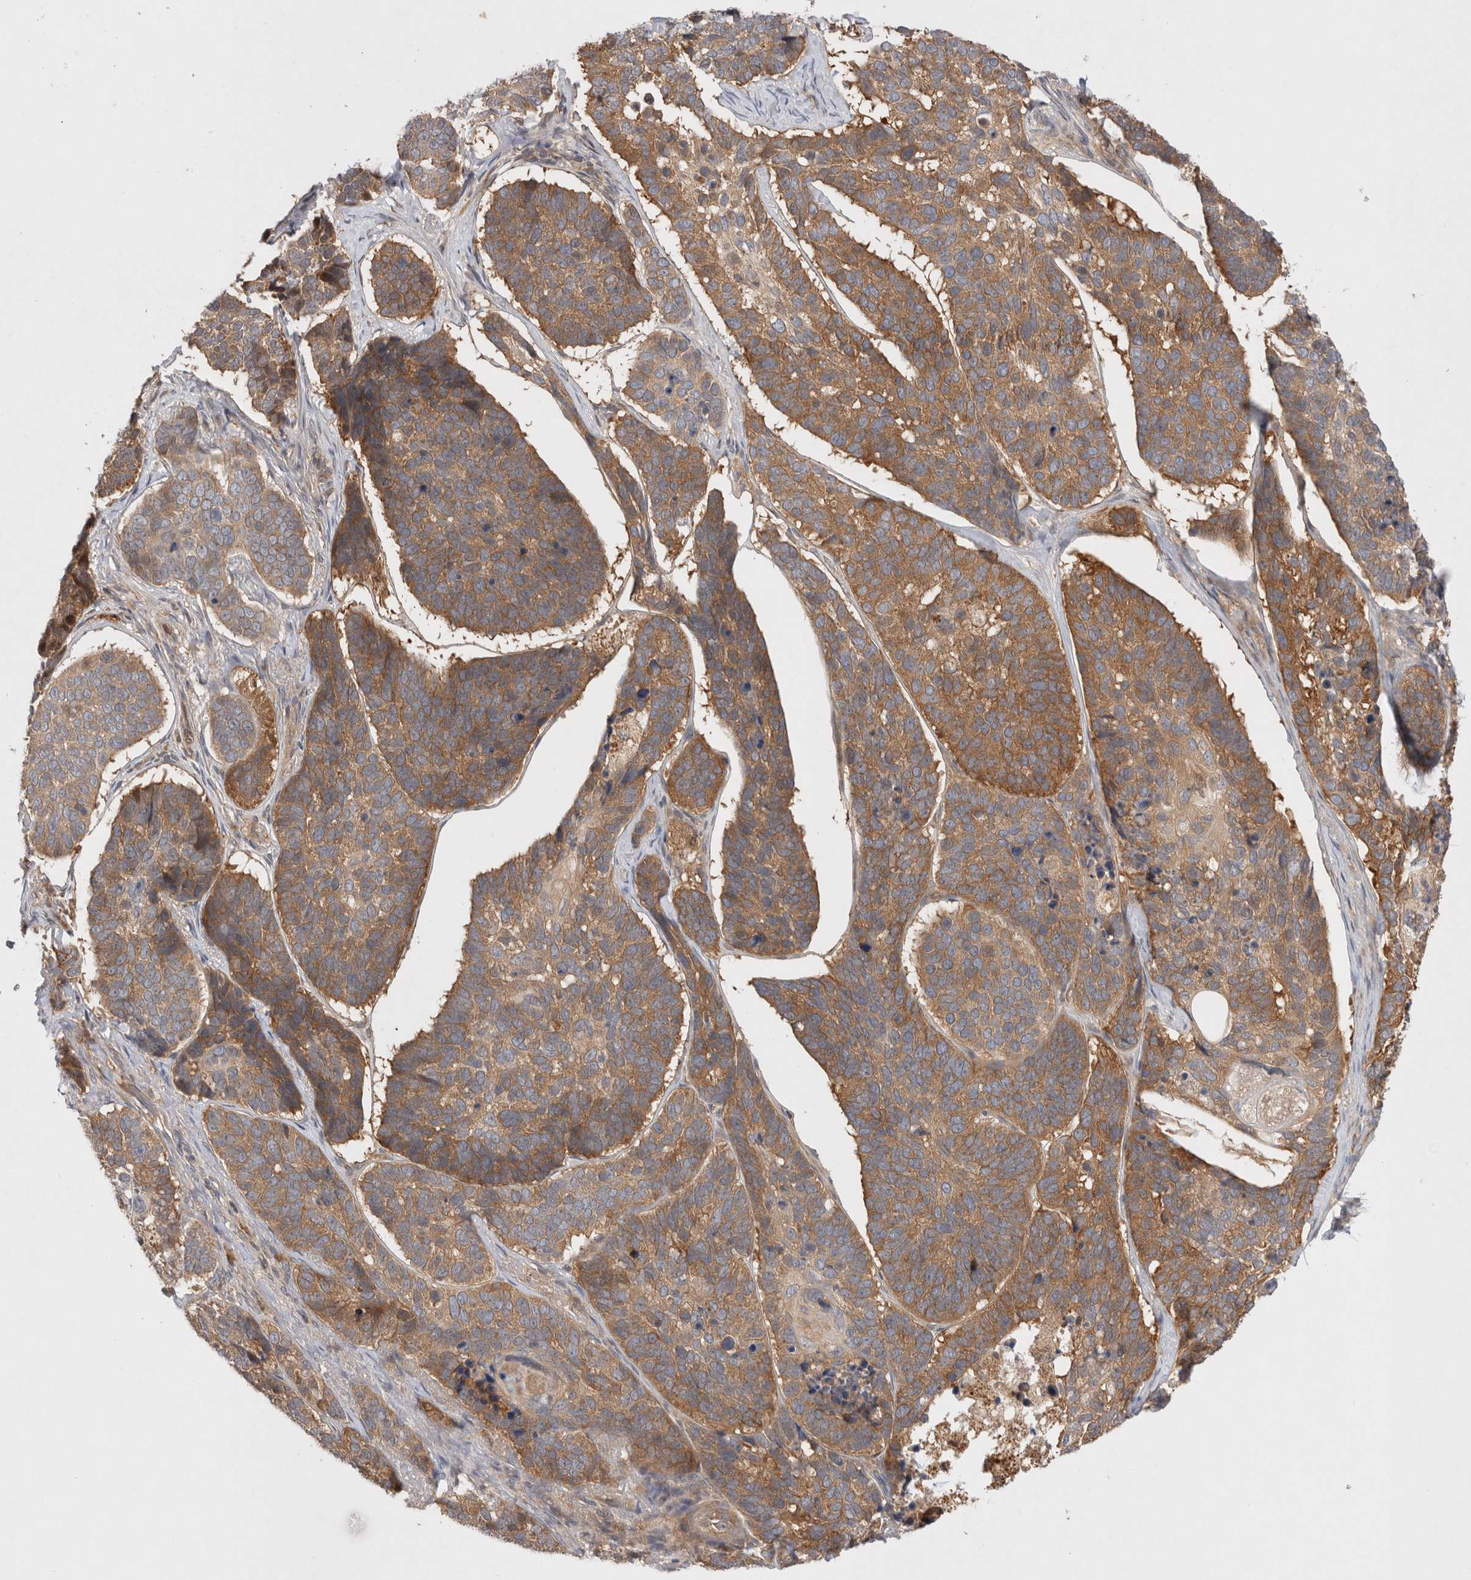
{"staining": {"intensity": "moderate", "quantity": ">75%", "location": "cytoplasmic/membranous"}, "tissue": "skin cancer", "cell_type": "Tumor cells", "image_type": "cancer", "snomed": [{"axis": "morphology", "description": "Basal cell carcinoma"}, {"axis": "topography", "description": "Skin"}], "caption": "The immunohistochemical stain labels moderate cytoplasmic/membranous positivity in tumor cells of skin basal cell carcinoma tissue.", "gene": "HTT", "patient": {"sex": "male", "age": 62}}